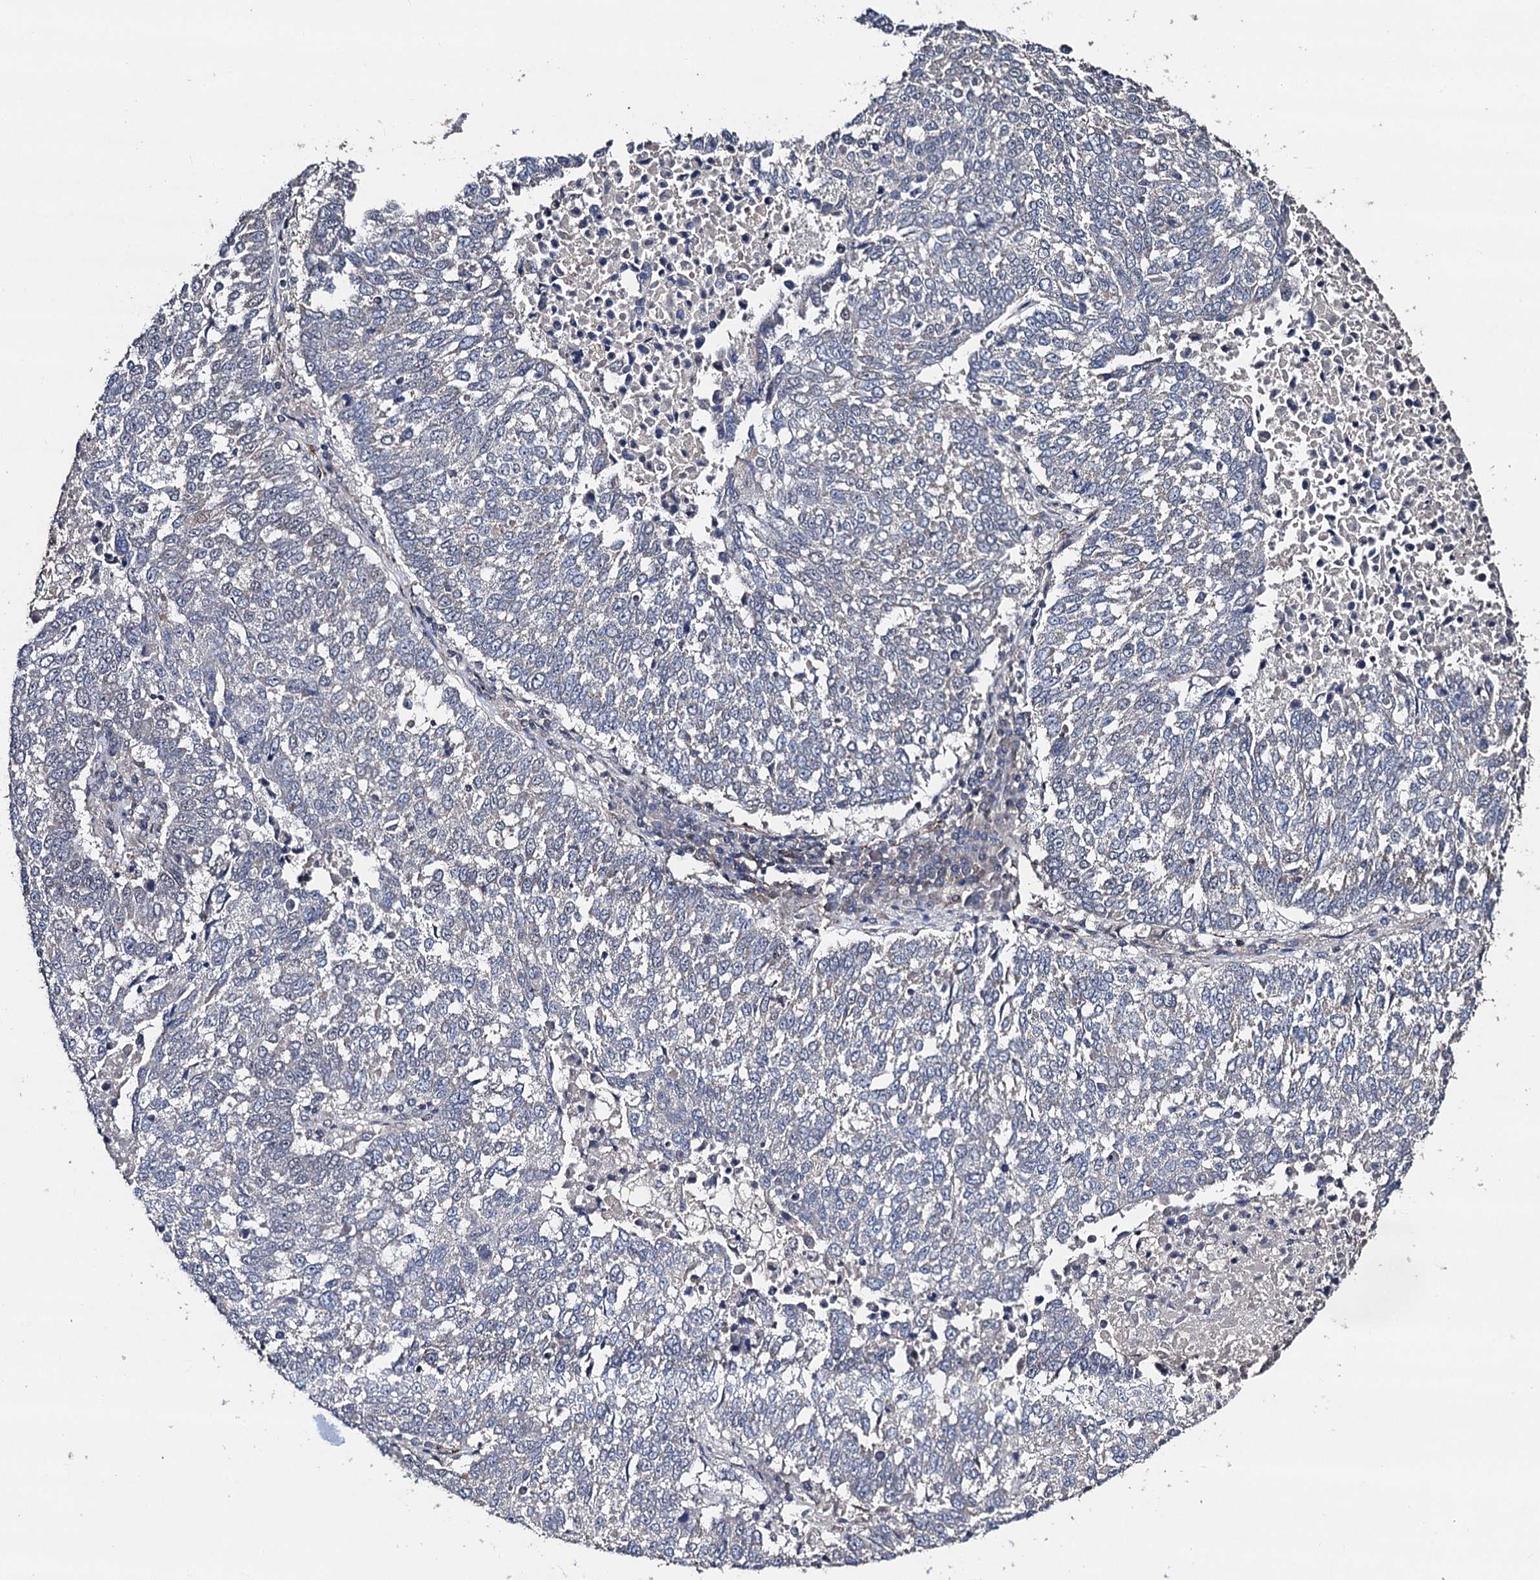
{"staining": {"intensity": "negative", "quantity": "none", "location": "none"}, "tissue": "lung cancer", "cell_type": "Tumor cells", "image_type": "cancer", "snomed": [{"axis": "morphology", "description": "Squamous cell carcinoma, NOS"}, {"axis": "topography", "description": "Lung"}], "caption": "Protein analysis of lung cancer exhibits no significant expression in tumor cells.", "gene": "PPTC7", "patient": {"sex": "male", "age": 73}}